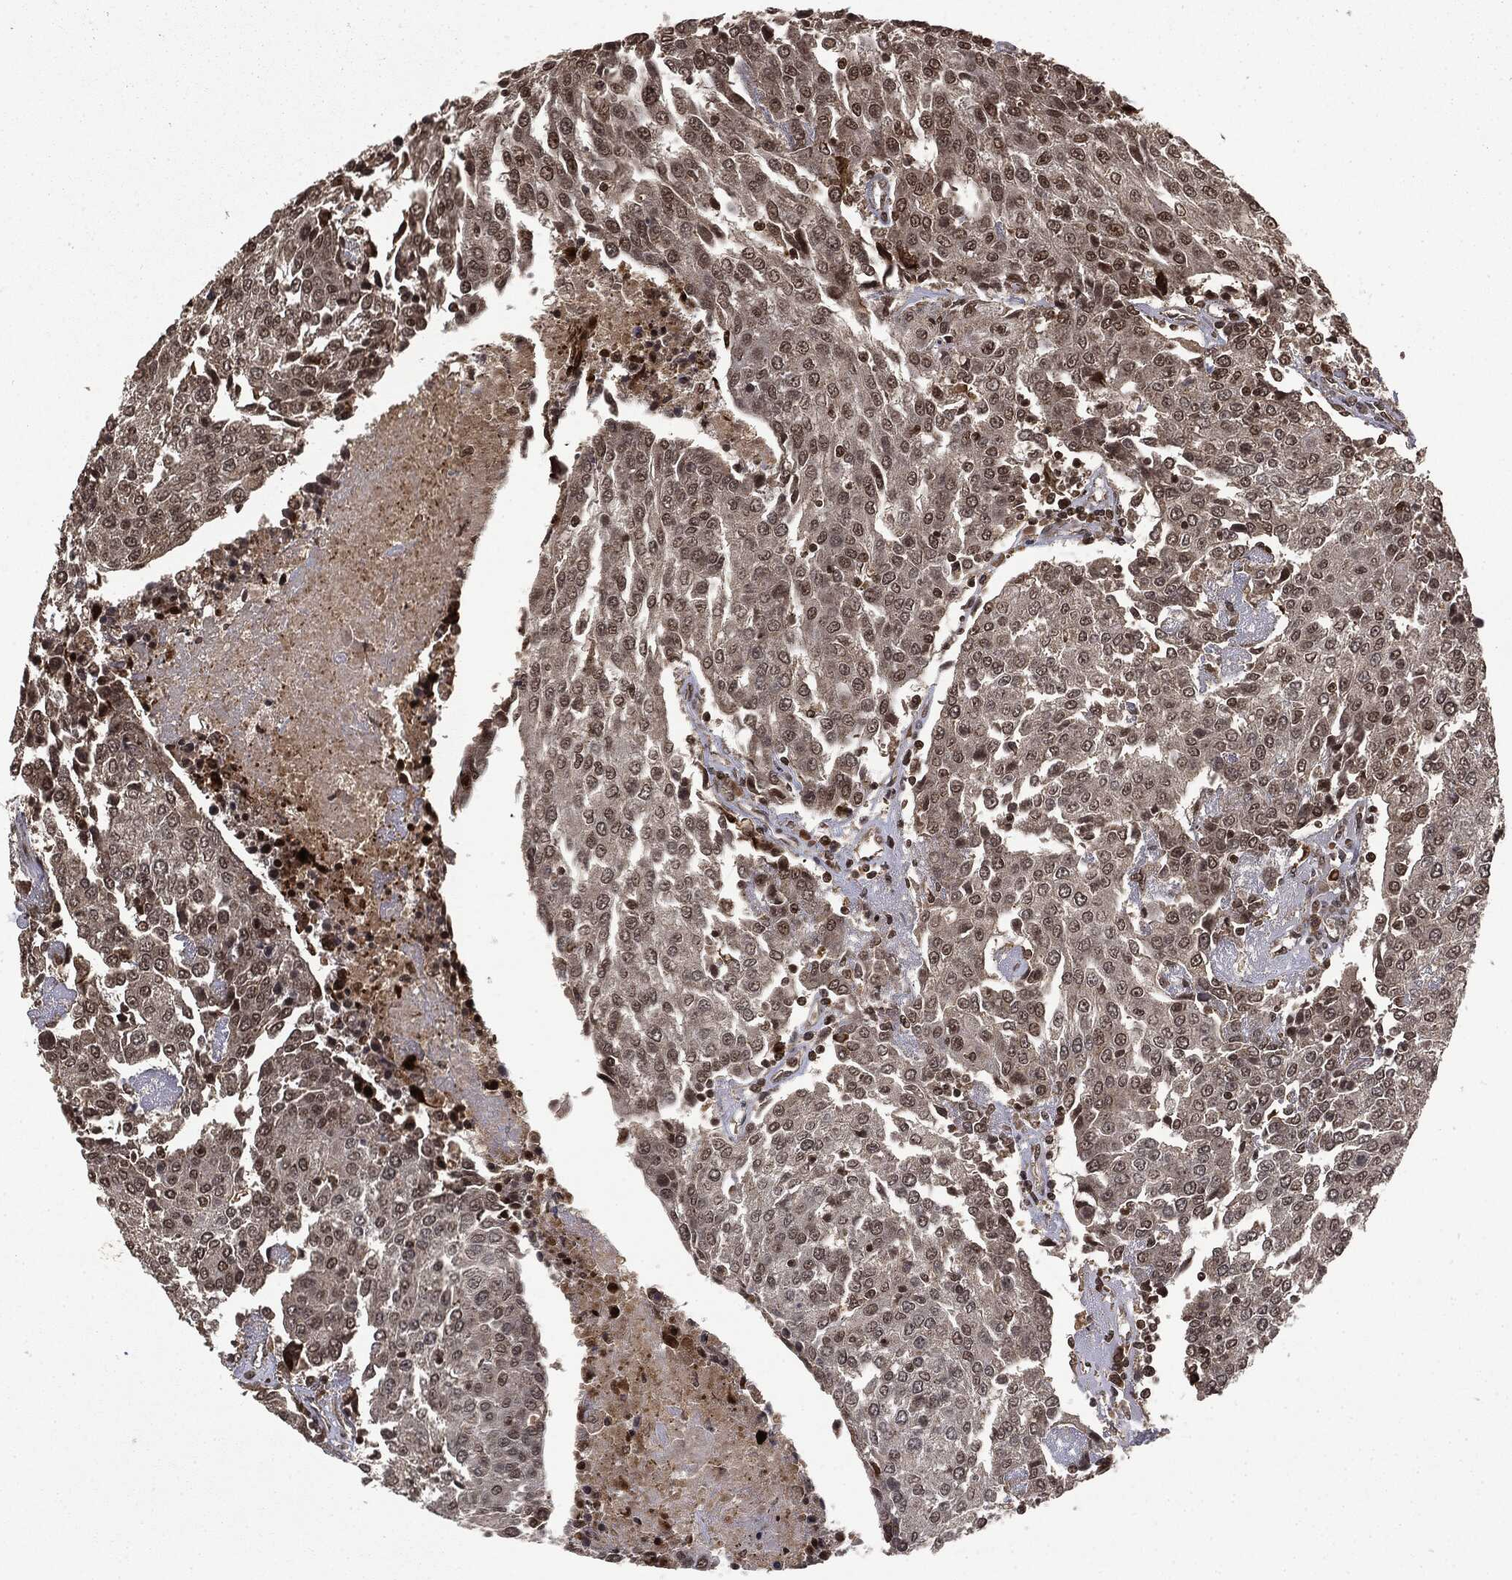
{"staining": {"intensity": "moderate", "quantity": "<25%", "location": "nuclear"}, "tissue": "urothelial cancer", "cell_type": "Tumor cells", "image_type": "cancer", "snomed": [{"axis": "morphology", "description": "Urothelial carcinoma, High grade"}, {"axis": "topography", "description": "Urinary bladder"}], "caption": "Urothelial carcinoma (high-grade) stained for a protein reveals moderate nuclear positivity in tumor cells. The staining was performed using DAB (3,3'-diaminobenzidine) to visualize the protein expression in brown, while the nuclei were stained in blue with hematoxylin (Magnification: 20x).", "gene": "CTDP1", "patient": {"sex": "female", "age": 85}}